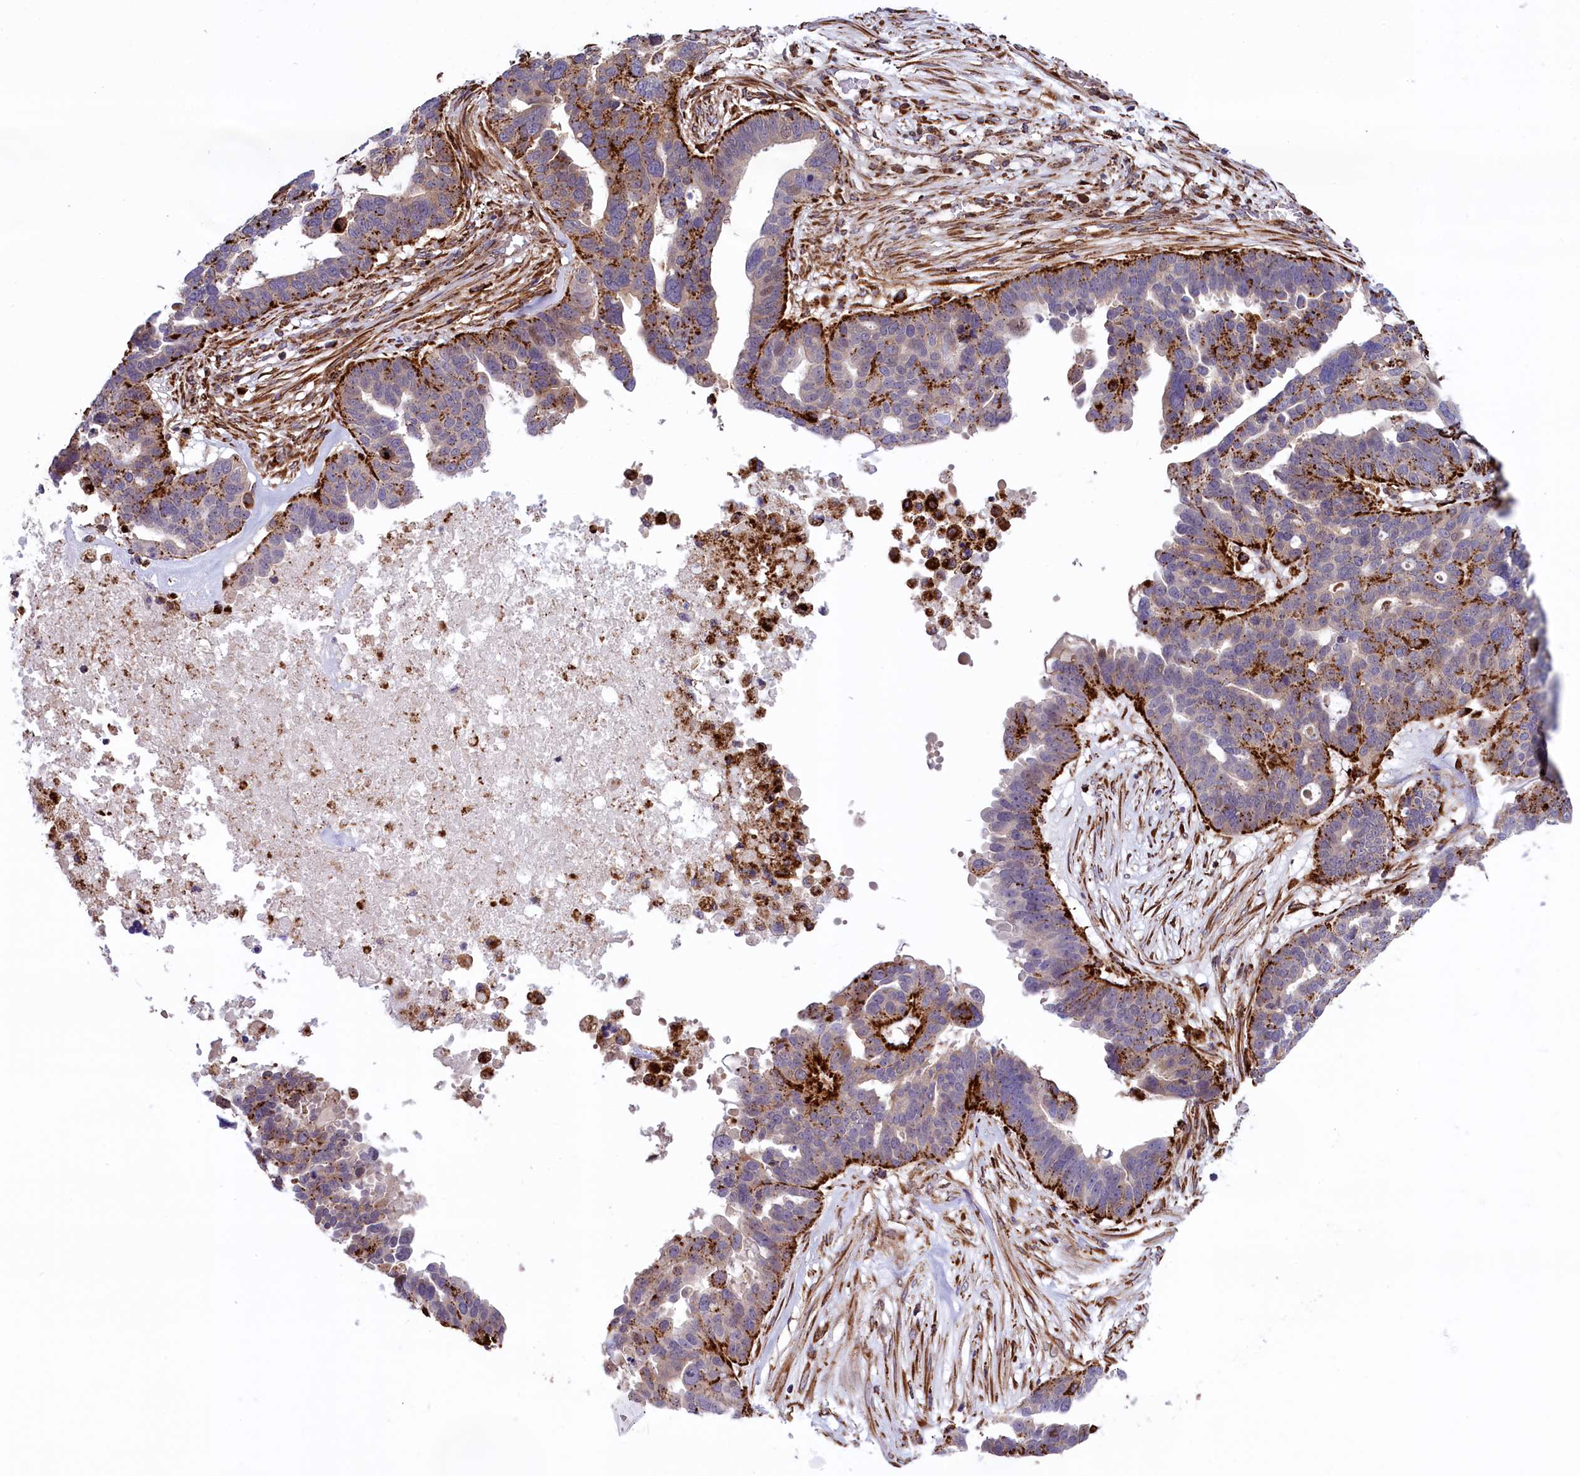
{"staining": {"intensity": "moderate", "quantity": "25%-75%", "location": "cytoplasmic/membranous"}, "tissue": "ovarian cancer", "cell_type": "Tumor cells", "image_type": "cancer", "snomed": [{"axis": "morphology", "description": "Cystadenocarcinoma, serous, NOS"}, {"axis": "topography", "description": "Ovary"}], "caption": "Ovarian serous cystadenocarcinoma stained with DAB (3,3'-diaminobenzidine) immunohistochemistry (IHC) reveals medium levels of moderate cytoplasmic/membranous expression in approximately 25%-75% of tumor cells.", "gene": "MAN2B1", "patient": {"sex": "female", "age": 59}}